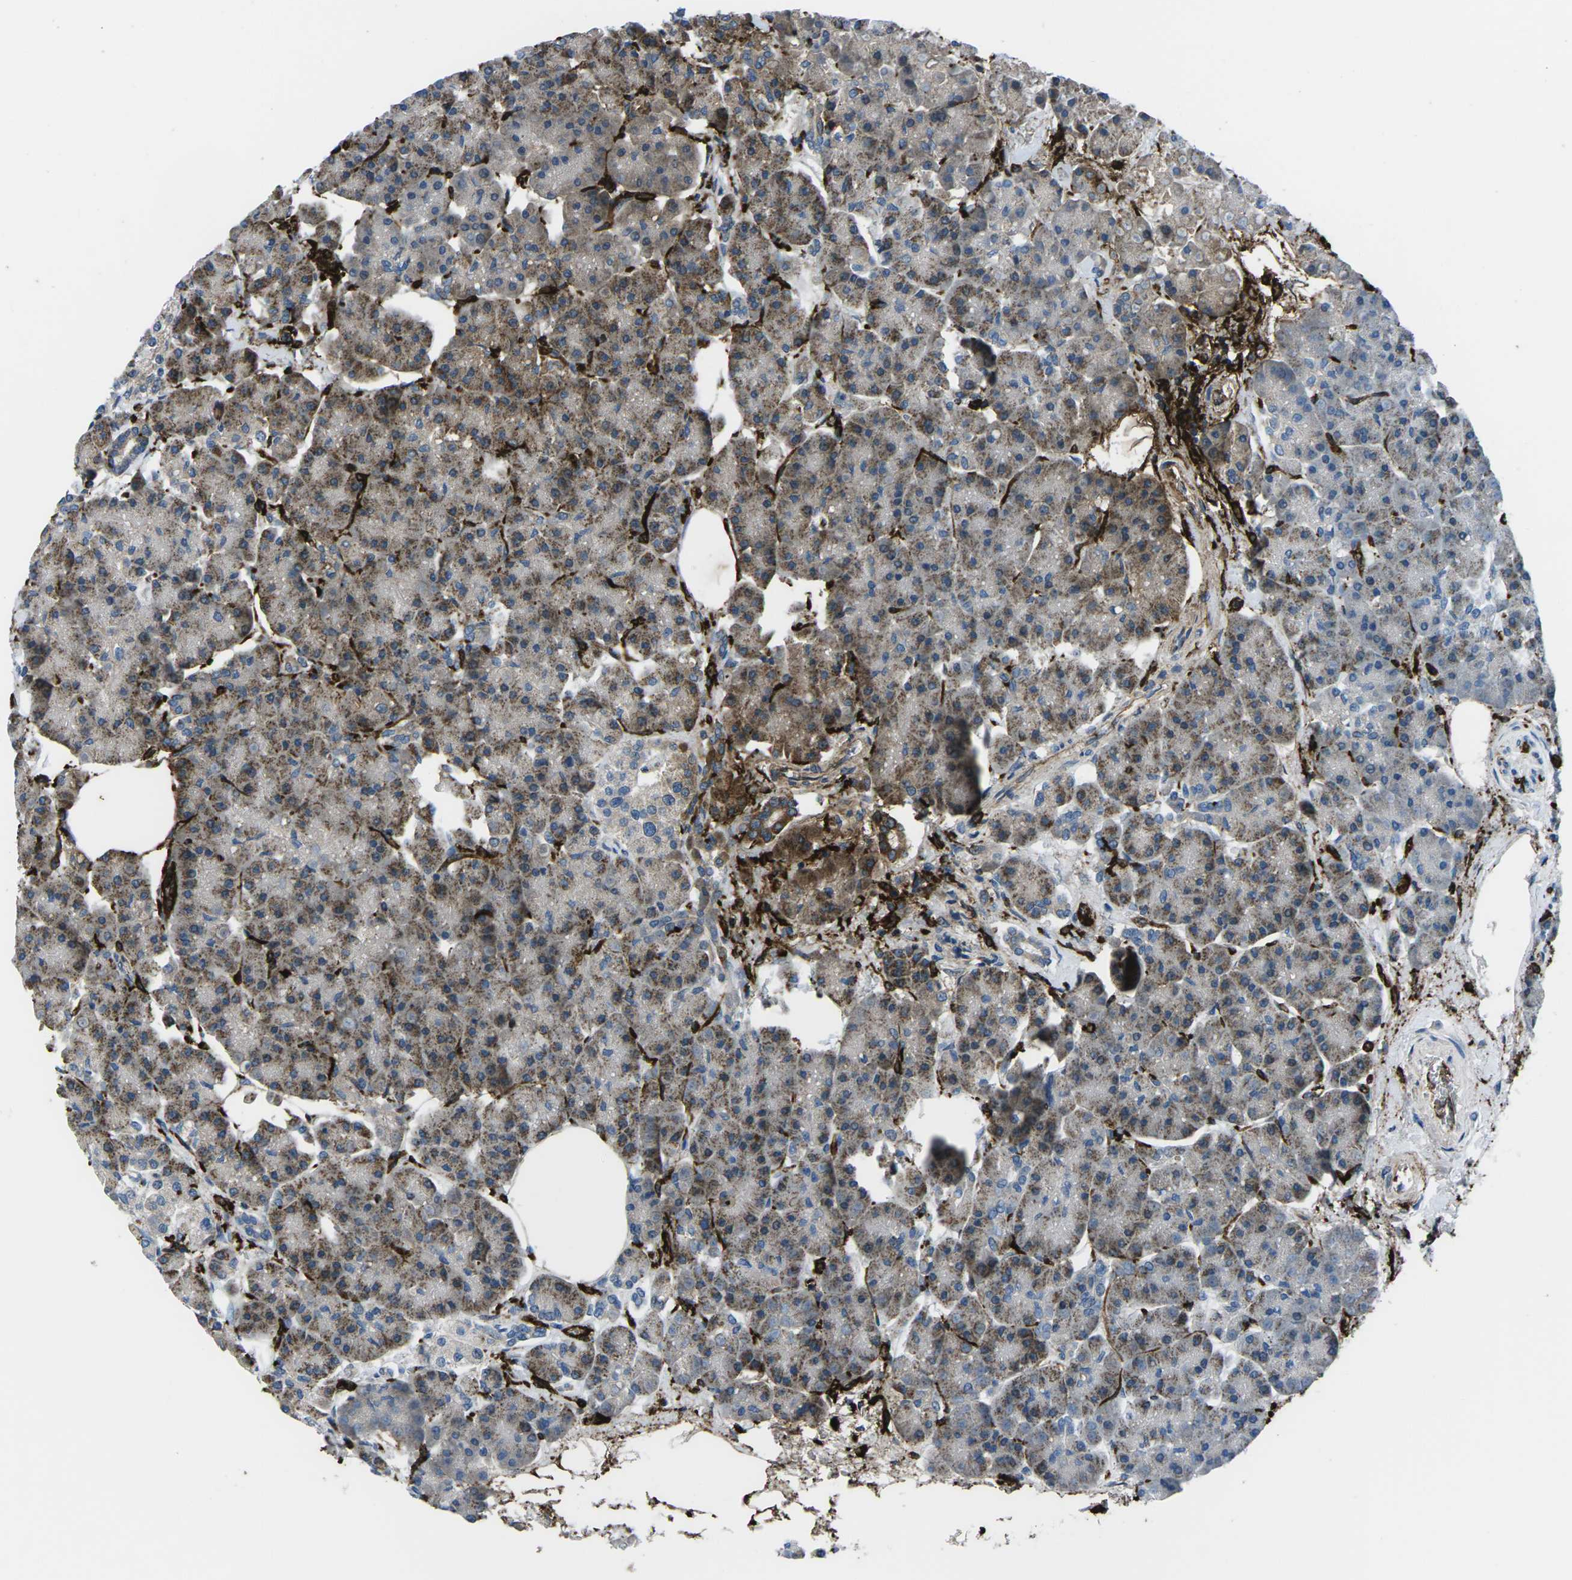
{"staining": {"intensity": "weak", "quantity": "<25%", "location": "cytoplasmic/membranous"}, "tissue": "pancreas", "cell_type": "Exocrine glandular cells", "image_type": "normal", "snomed": [{"axis": "morphology", "description": "Normal tissue, NOS"}, {"axis": "topography", "description": "Pancreas"}], "caption": "This is a micrograph of IHC staining of normal pancreas, which shows no staining in exocrine glandular cells. (Stains: DAB immunohistochemistry (IHC) with hematoxylin counter stain, Microscopy: brightfield microscopy at high magnification).", "gene": "PTPN1", "patient": {"sex": "female", "age": 70}}